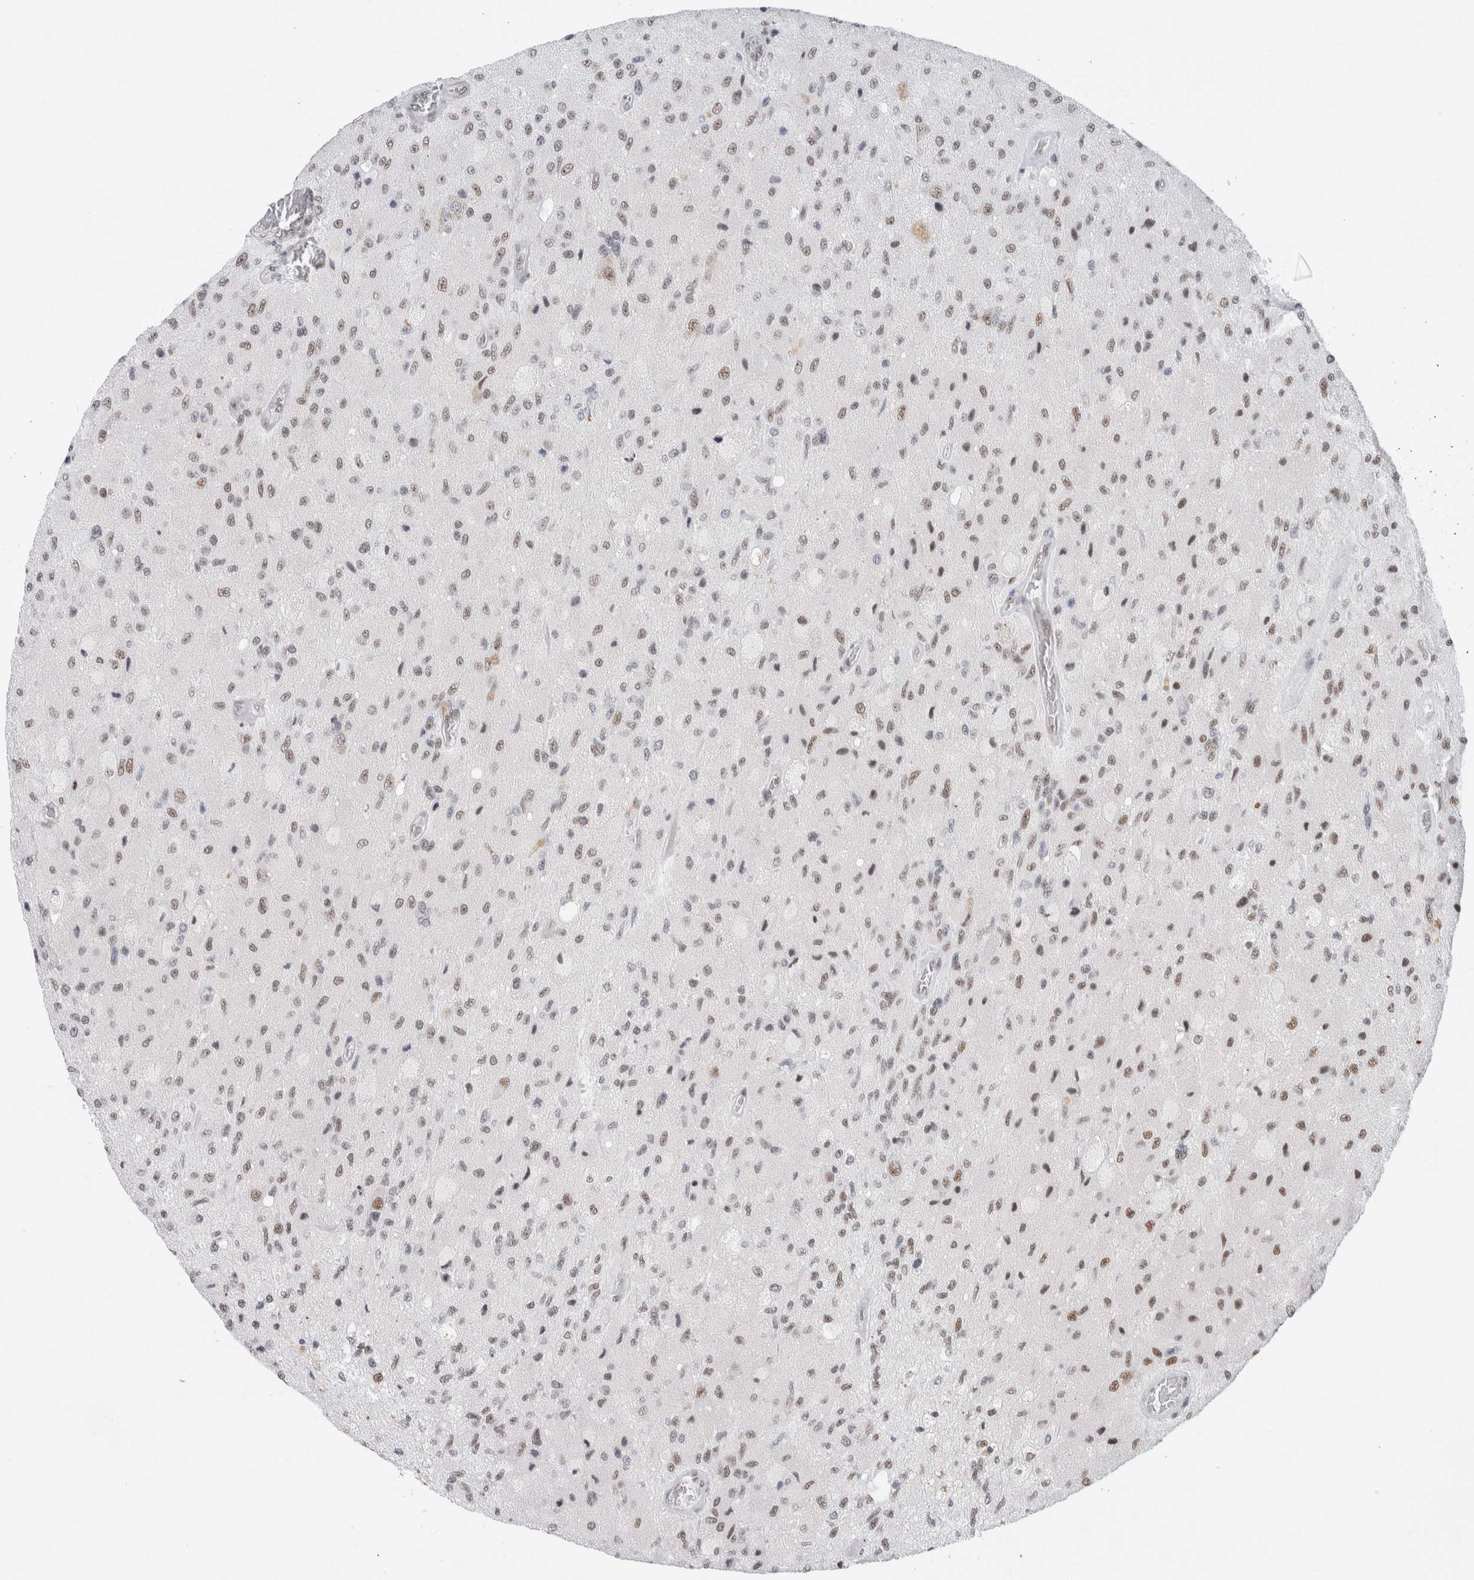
{"staining": {"intensity": "strong", "quantity": "25%-75%", "location": "nuclear"}, "tissue": "glioma", "cell_type": "Tumor cells", "image_type": "cancer", "snomed": [{"axis": "morphology", "description": "Normal tissue, NOS"}, {"axis": "morphology", "description": "Glioma, malignant, High grade"}, {"axis": "topography", "description": "Cerebral cortex"}], "caption": "Malignant high-grade glioma stained for a protein reveals strong nuclear positivity in tumor cells.", "gene": "COPS7A", "patient": {"sex": "male", "age": 77}}